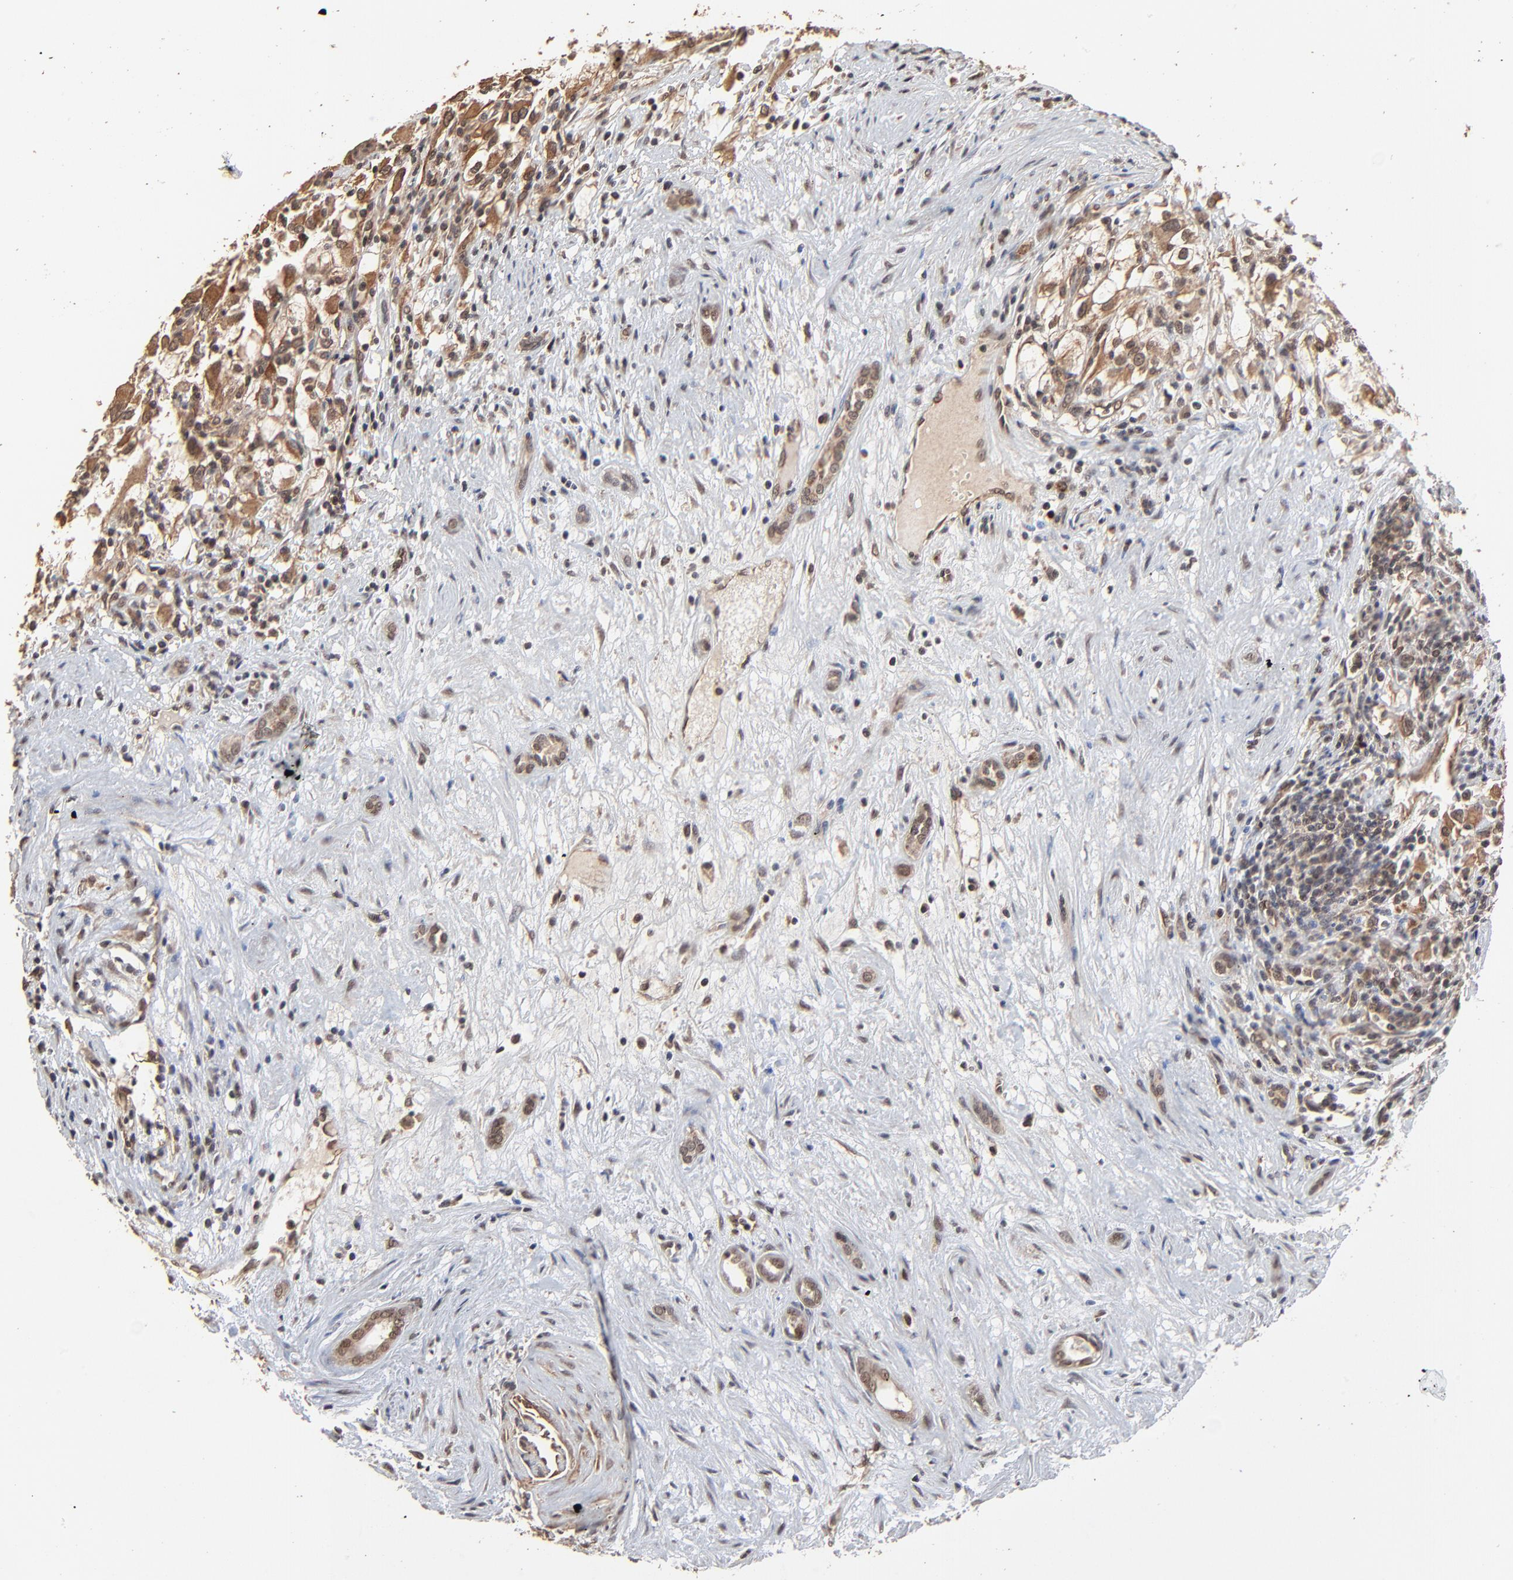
{"staining": {"intensity": "moderate", "quantity": ">75%", "location": "cytoplasmic/membranous,nuclear"}, "tissue": "renal cancer", "cell_type": "Tumor cells", "image_type": "cancer", "snomed": [{"axis": "morphology", "description": "Adenocarcinoma, NOS"}, {"axis": "topography", "description": "Kidney"}], "caption": "Adenocarcinoma (renal) was stained to show a protein in brown. There is medium levels of moderate cytoplasmic/membranous and nuclear positivity in approximately >75% of tumor cells. (brown staining indicates protein expression, while blue staining denotes nuclei).", "gene": "FAM227A", "patient": {"sex": "female", "age": 52}}